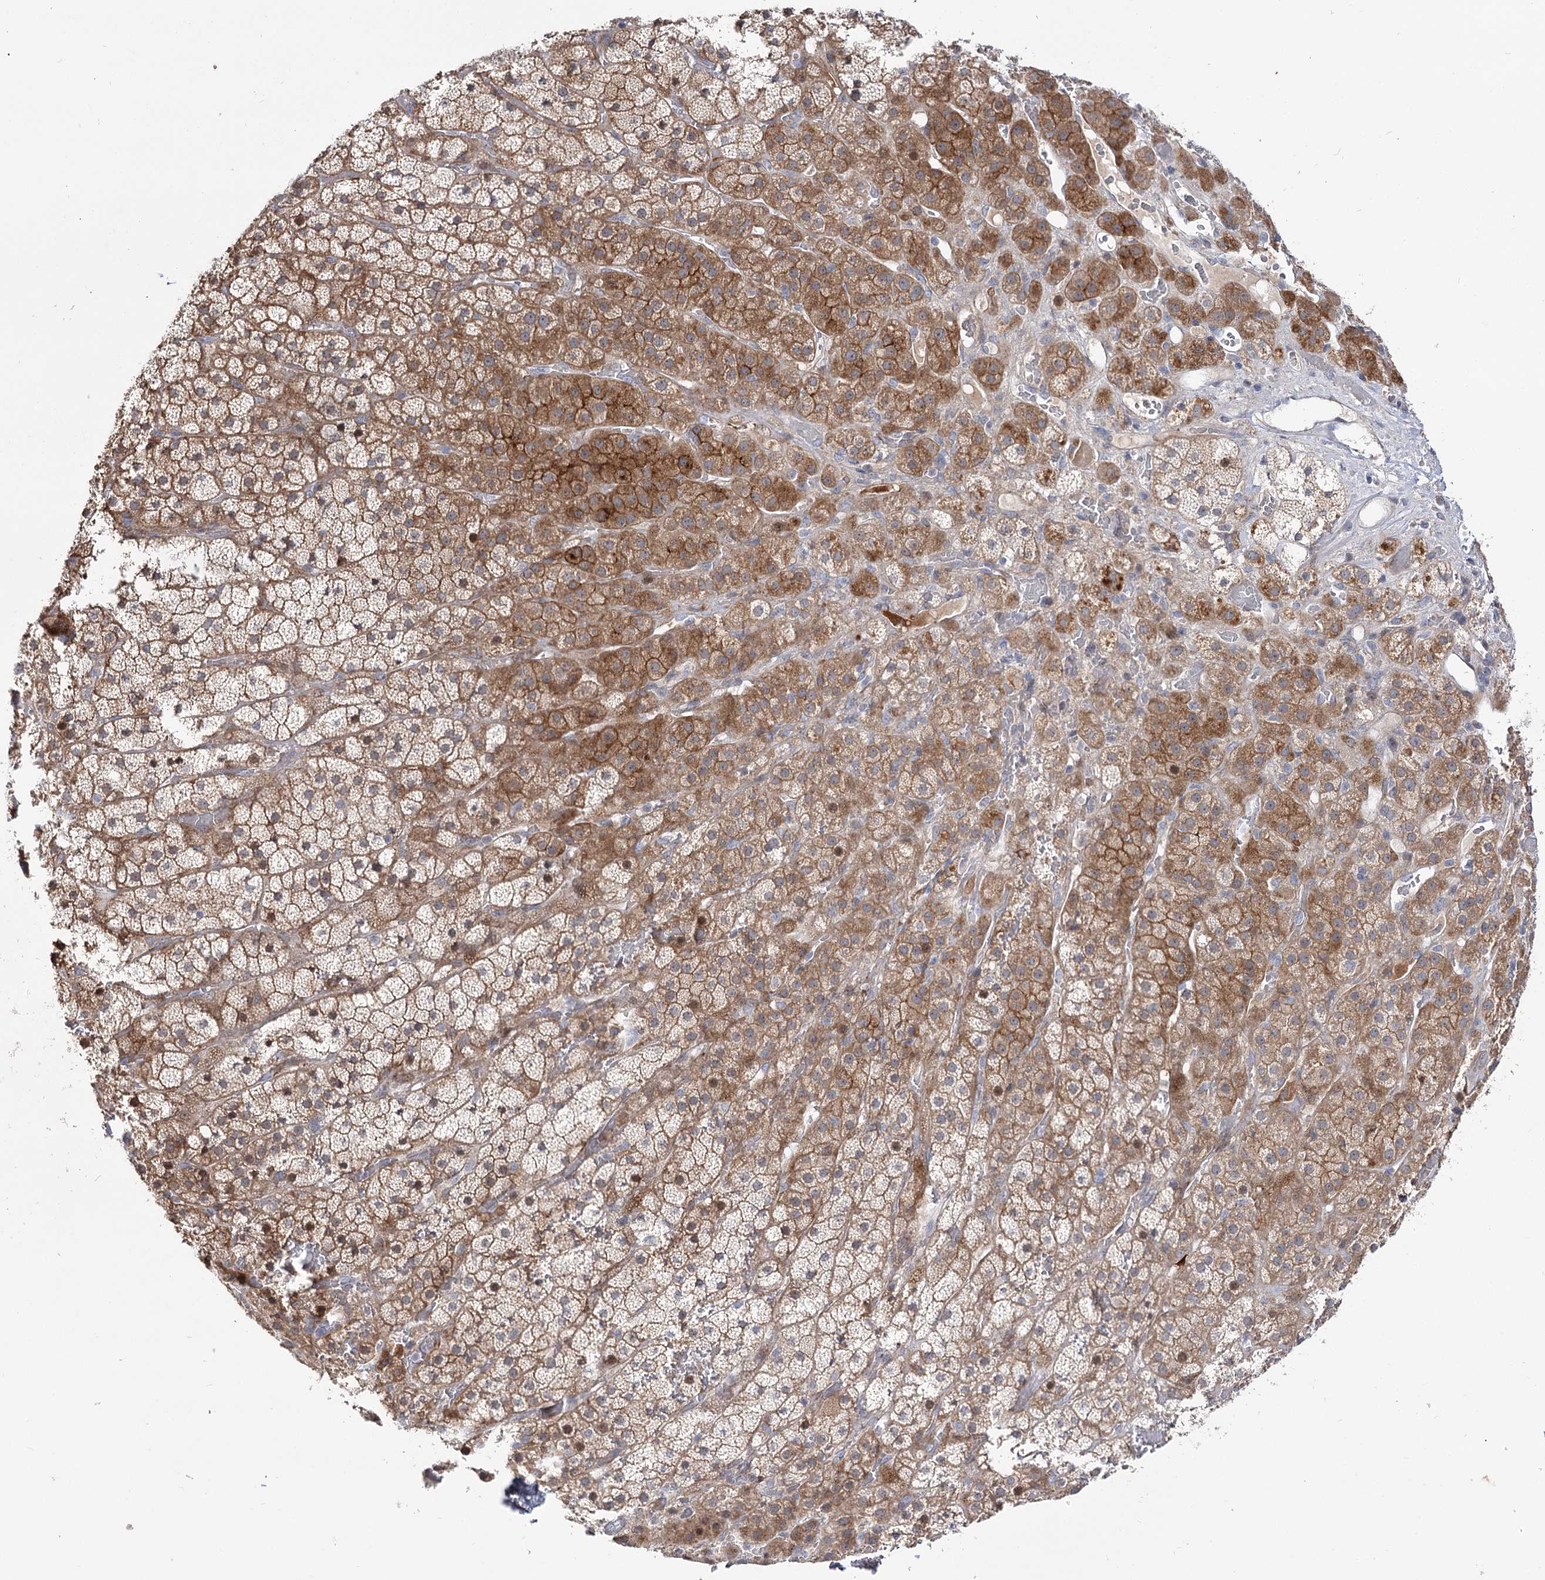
{"staining": {"intensity": "moderate", "quantity": ">75%", "location": "cytoplasmic/membranous,nuclear"}, "tissue": "adrenal gland", "cell_type": "Glandular cells", "image_type": "normal", "snomed": [{"axis": "morphology", "description": "Normal tissue, NOS"}, {"axis": "topography", "description": "Adrenal gland"}], "caption": "Protein analysis of normal adrenal gland shows moderate cytoplasmic/membranous,nuclear staining in approximately >75% of glandular cells. (IHC, brightfield microscopy, high magnification).", "gene": "ARHGAP32", "patient": {"sex": "male", "age": 57}}